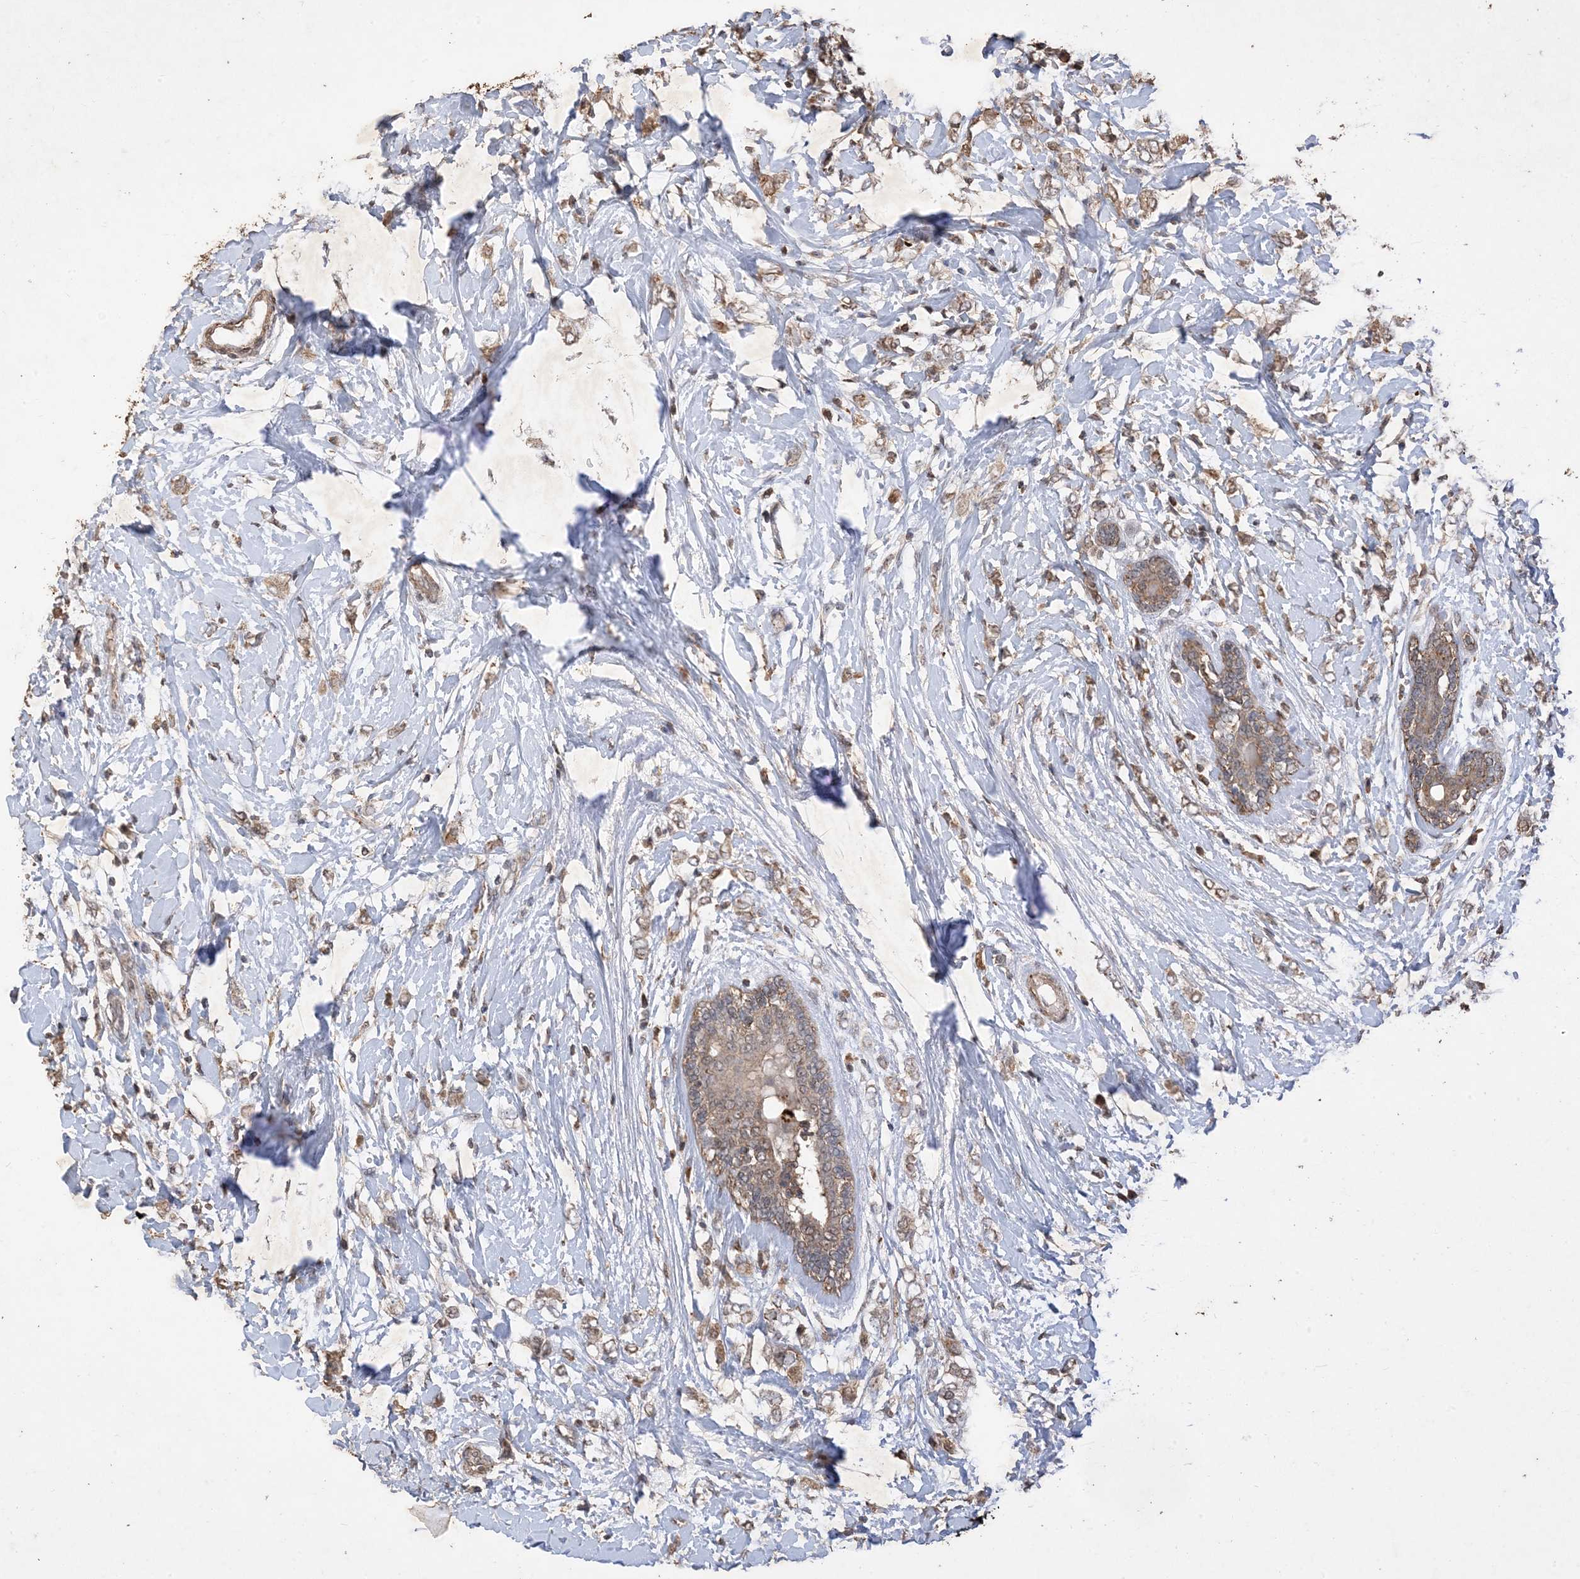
{"staining": {"intensity": "moderate", "quantity": ">75%", "location": "cytoplasmic/membranous"}, "tissue": "breast cancer", "cell_type": "Tumor cells", "image_type": "cancer", "snomed": [{"axis": "morphology", "description": "Normal tissue, NOS"}, {"axis": "morphology", "description": "Lobular carcinoma"}, {"axis": "topography", "description": "Breast"}], "caption": "Tumor cells reveal moderate cytoplasmic/membranous positivity in approximately >75% of cells in breast cancer. (brown staining indicates protein expression, while blue staining denotes nuclei).", "gene": "HPS4", "patient": {"sex": "female", "age": 47}}